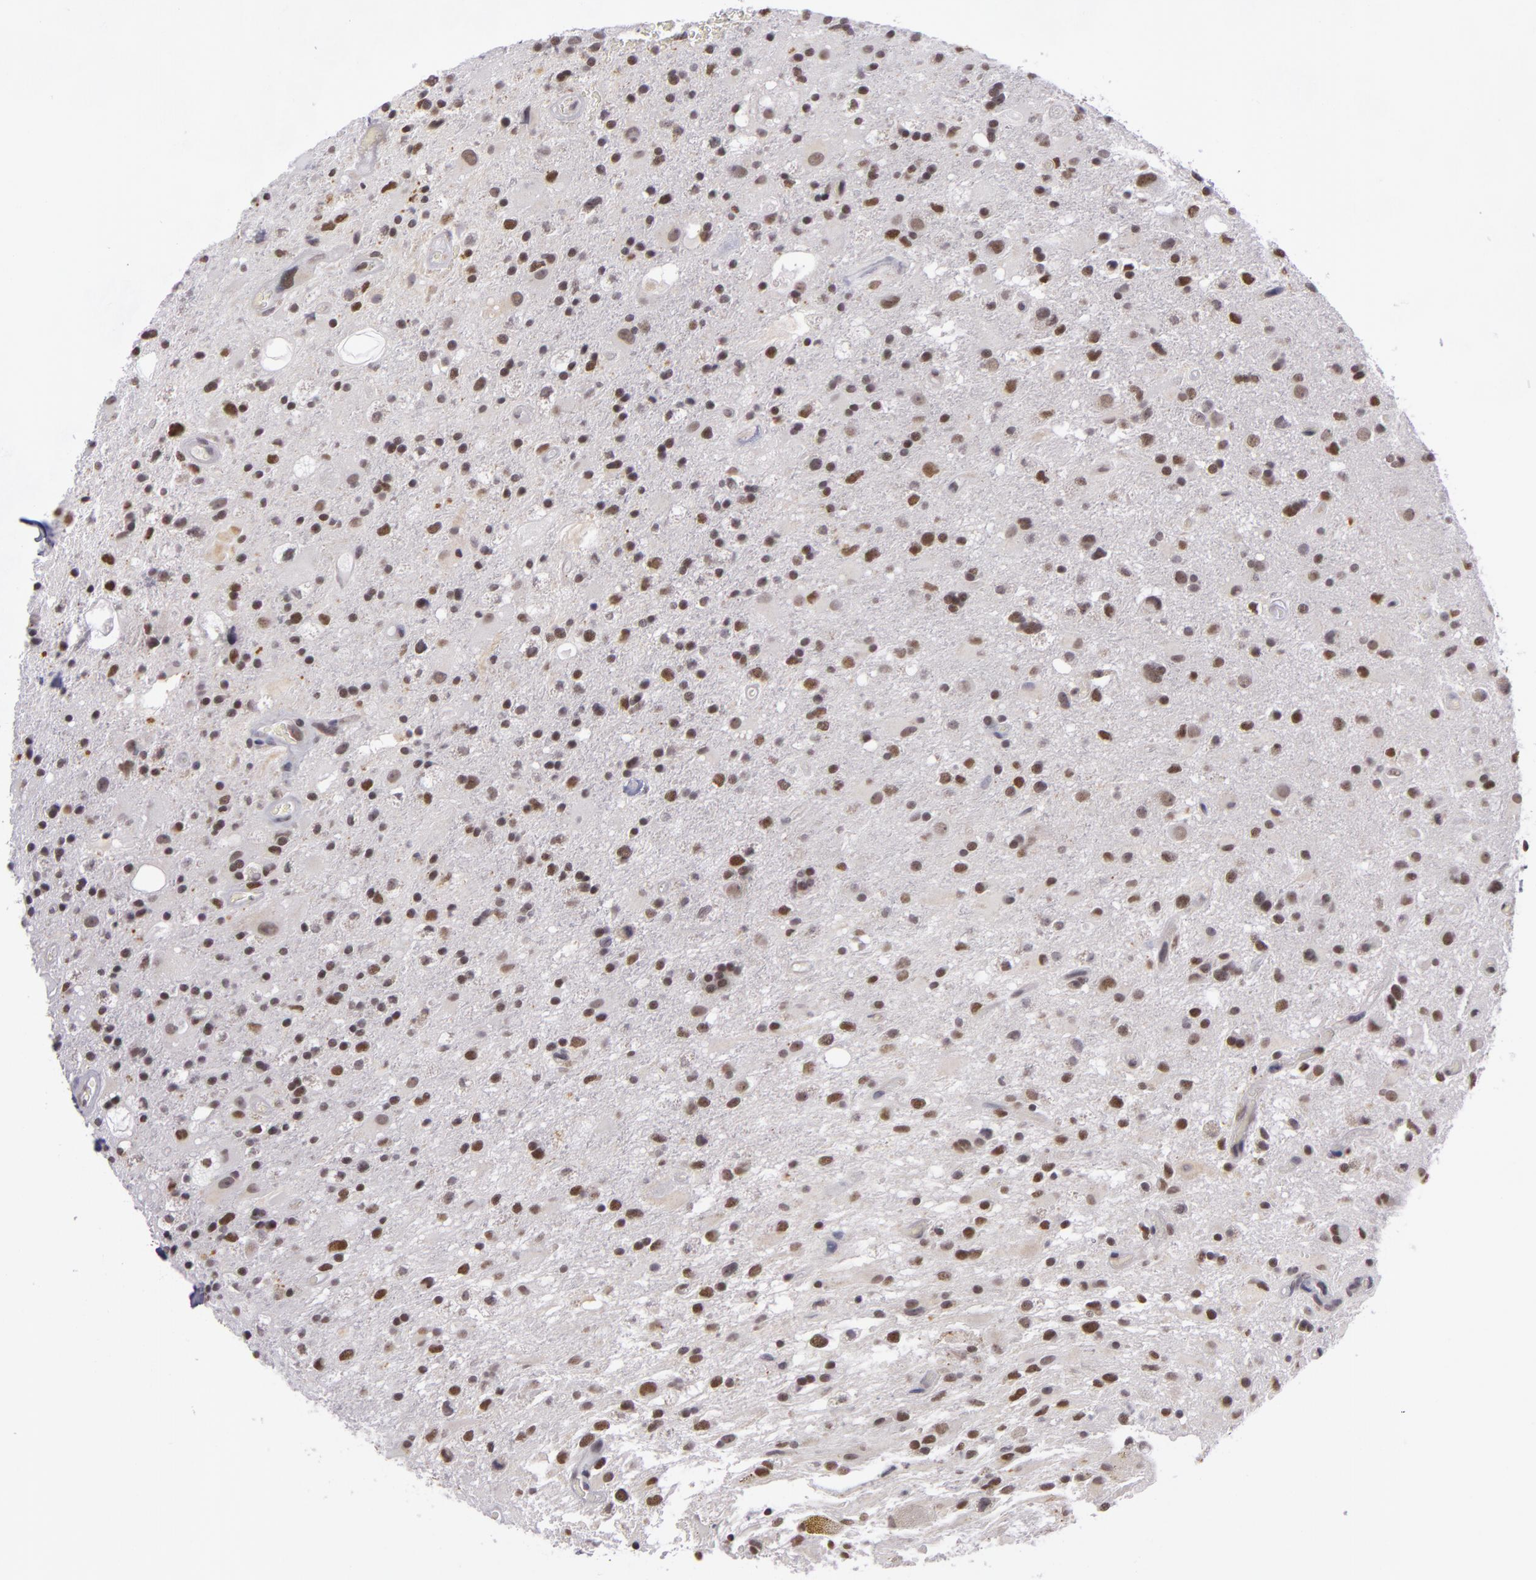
{"staining": {"intensity": "weak", "quantity": ">75%", "location": "nuclear"}, "tissue": "glioma", "cell_type": "Tumor cells", "image_type": "cancer", "snomed": [{"axis": "morphology", "description": "Glioma, malignant, High grade"}, {"axis": "topography", "description": "Brain"}], "caption": "A histopathology image of human malignant glioma (high-grade) stained for a protein reveals weak nuclear brown staining in tumor cells.", "gene": "RRP7A", "patient": {"sex": "male", "age": 48}}